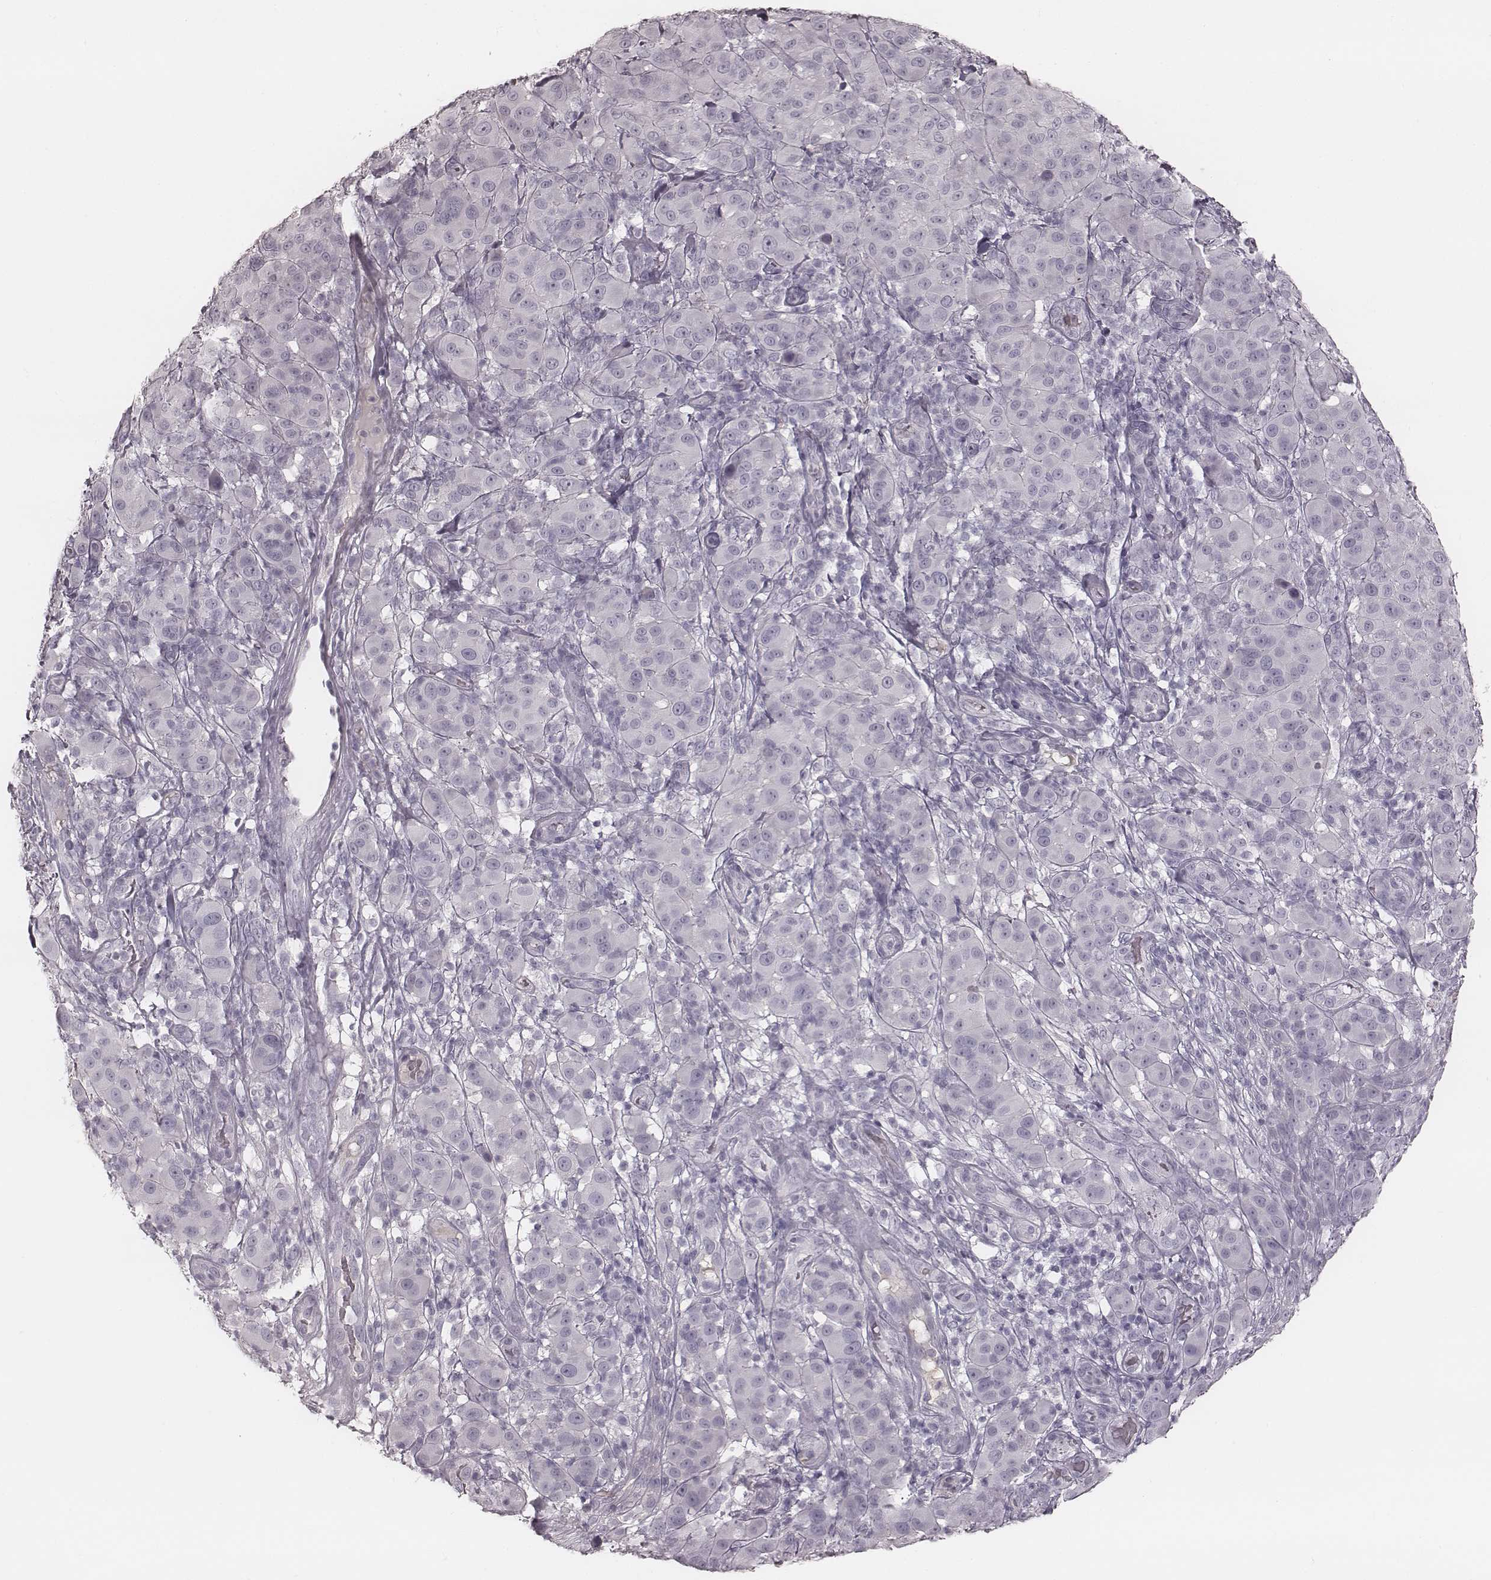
{"staining": {"intensity": "negative", "quantity": "none", "location": "none"}, "tissue": "melanoma", "cell_type": "Tumor cells", "image_type": "cancer", "snomed": [{"axis": "morphology", "description": "Malignant melanoma, NOS"}, {"axis": "topography", "description": "Skin"}], "caption": "High magnification brightfield microscopy of malignant melanoma stained with DAB (brown) and counterstained with hematoxylin (blue): tumor cells show no significant staining. Nuclei are stained in blue.", "gene": "SMIM24", "patient": {"sex": "female", "age": 87}}